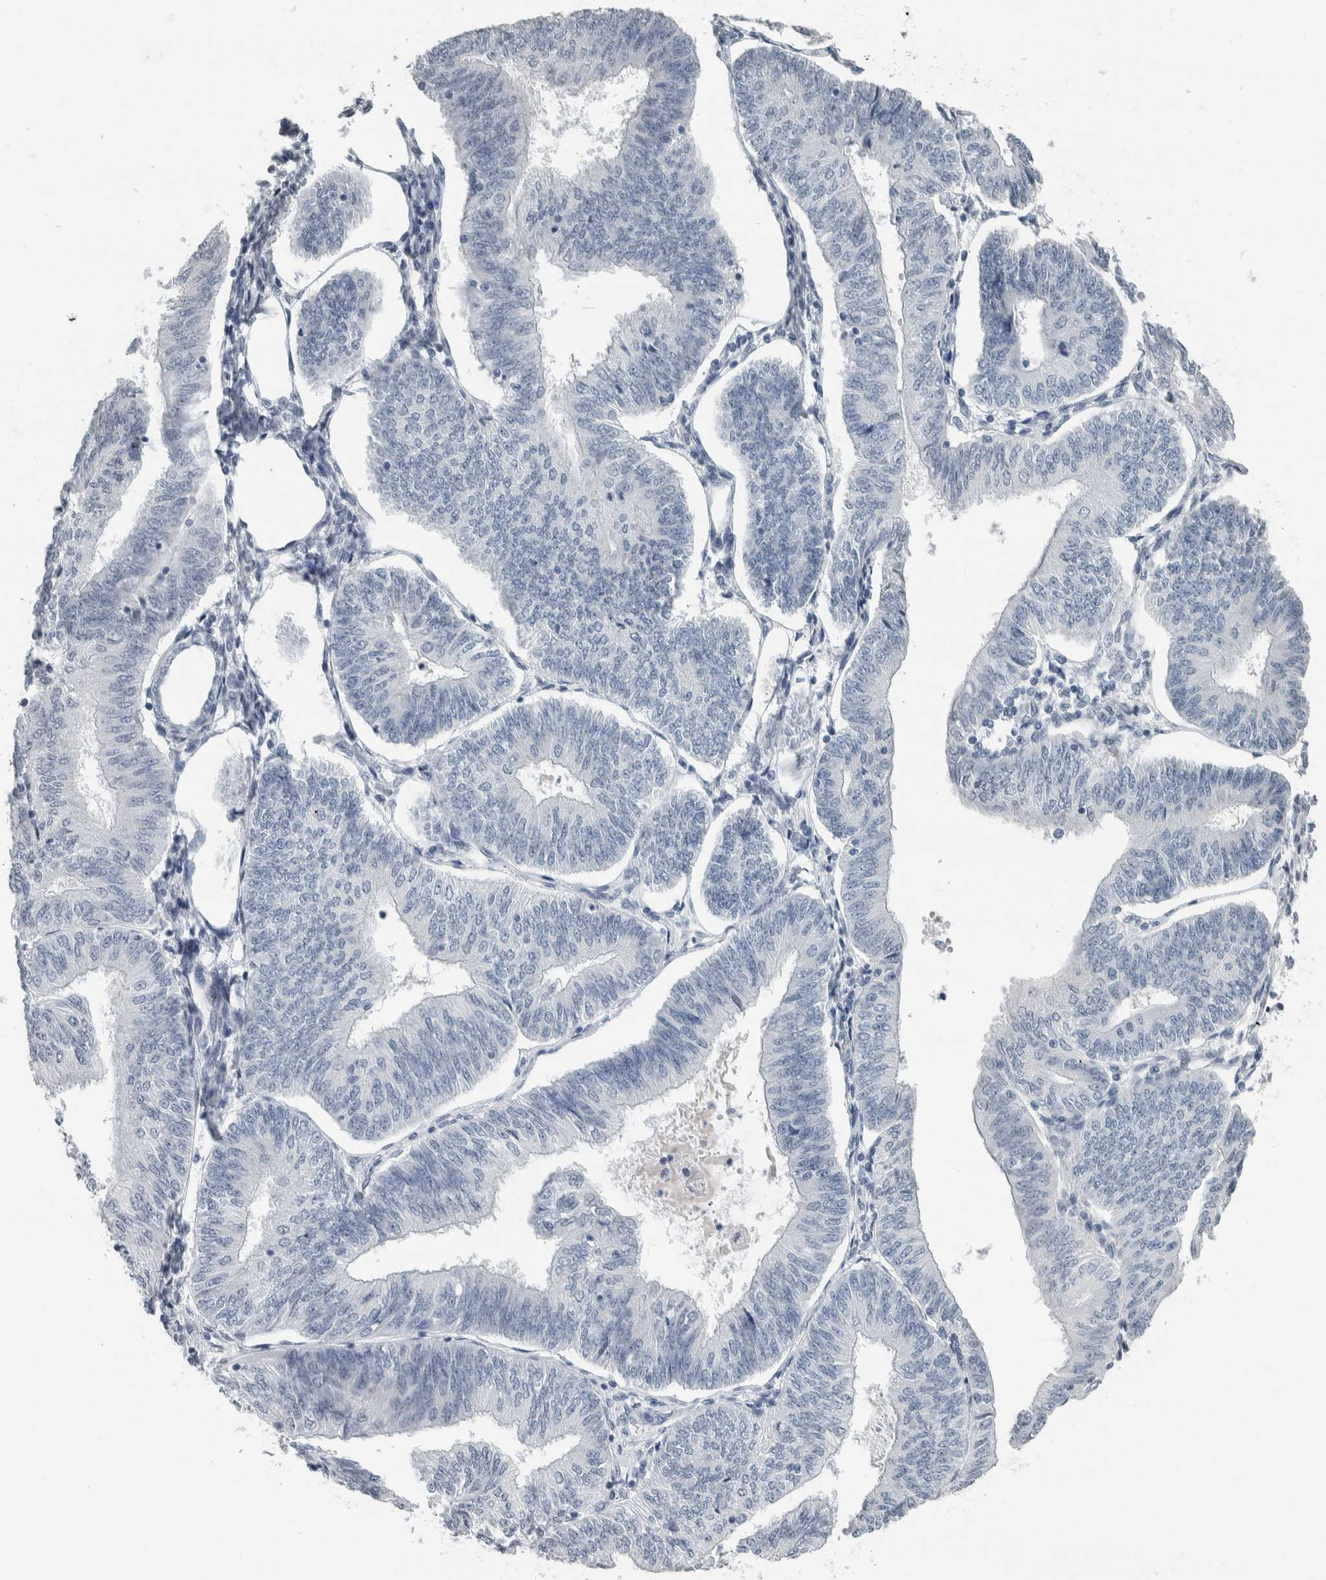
{"staining": {"intensity": "negative", "quantity": "none", "location": "none"}, "tissue": "endometrial cancer", "cell_type": "Tumor cells", "image_type": "cancer", "snomed": [{"axis": "morphology", "description": "Adenocarcinoma, NOS"}, {"axis": "topography", "description": "Endometrium"}], "caption": "The IHC photomicrograph has no significant positivity in tumor cells of adenocarcinoma (endometrial) tissue. (Stains: DAB IHC with hematoxylin counter stain, Microscopy: brightfield microscopy at high magnification).", "gene": "NEFM", "patient": {"sex": "female", "age": 58}}